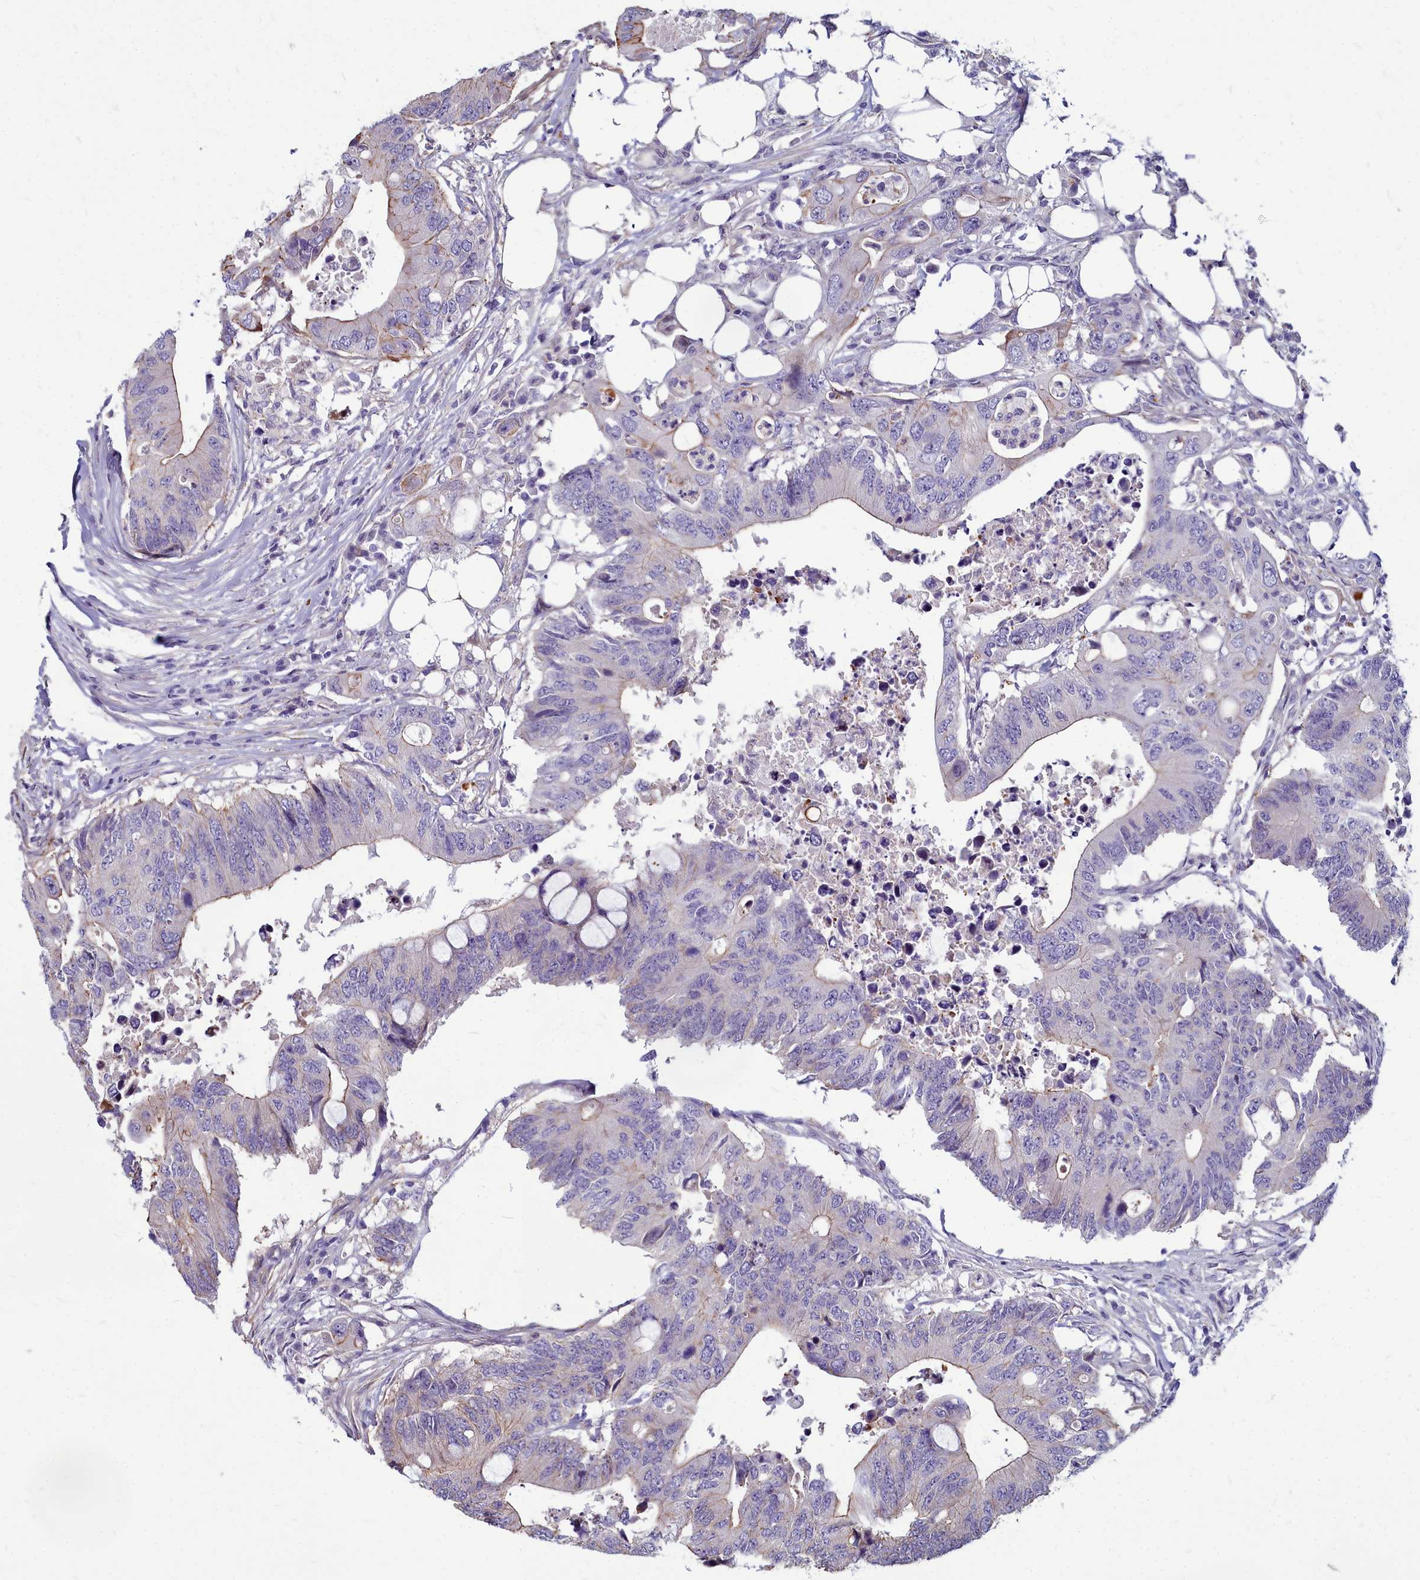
{"staining": {"intensity": "negative", "quantity": "none", "location": "none"}, "tissue": "colorectal cancer", "cell_type": "Tumor cells", "image_type": "cancer", "snomed": [{"axis": "morphology", "description": "Adenocarcinoma, NOS"}, {"axis": "topography", "description": "Colon"}], "caption": "Tumor cells show no significant expression in colorectal cancer (adenocarcinoma).", "gene": "TTC5", "patient": {"sex": "male", "age": 71}}